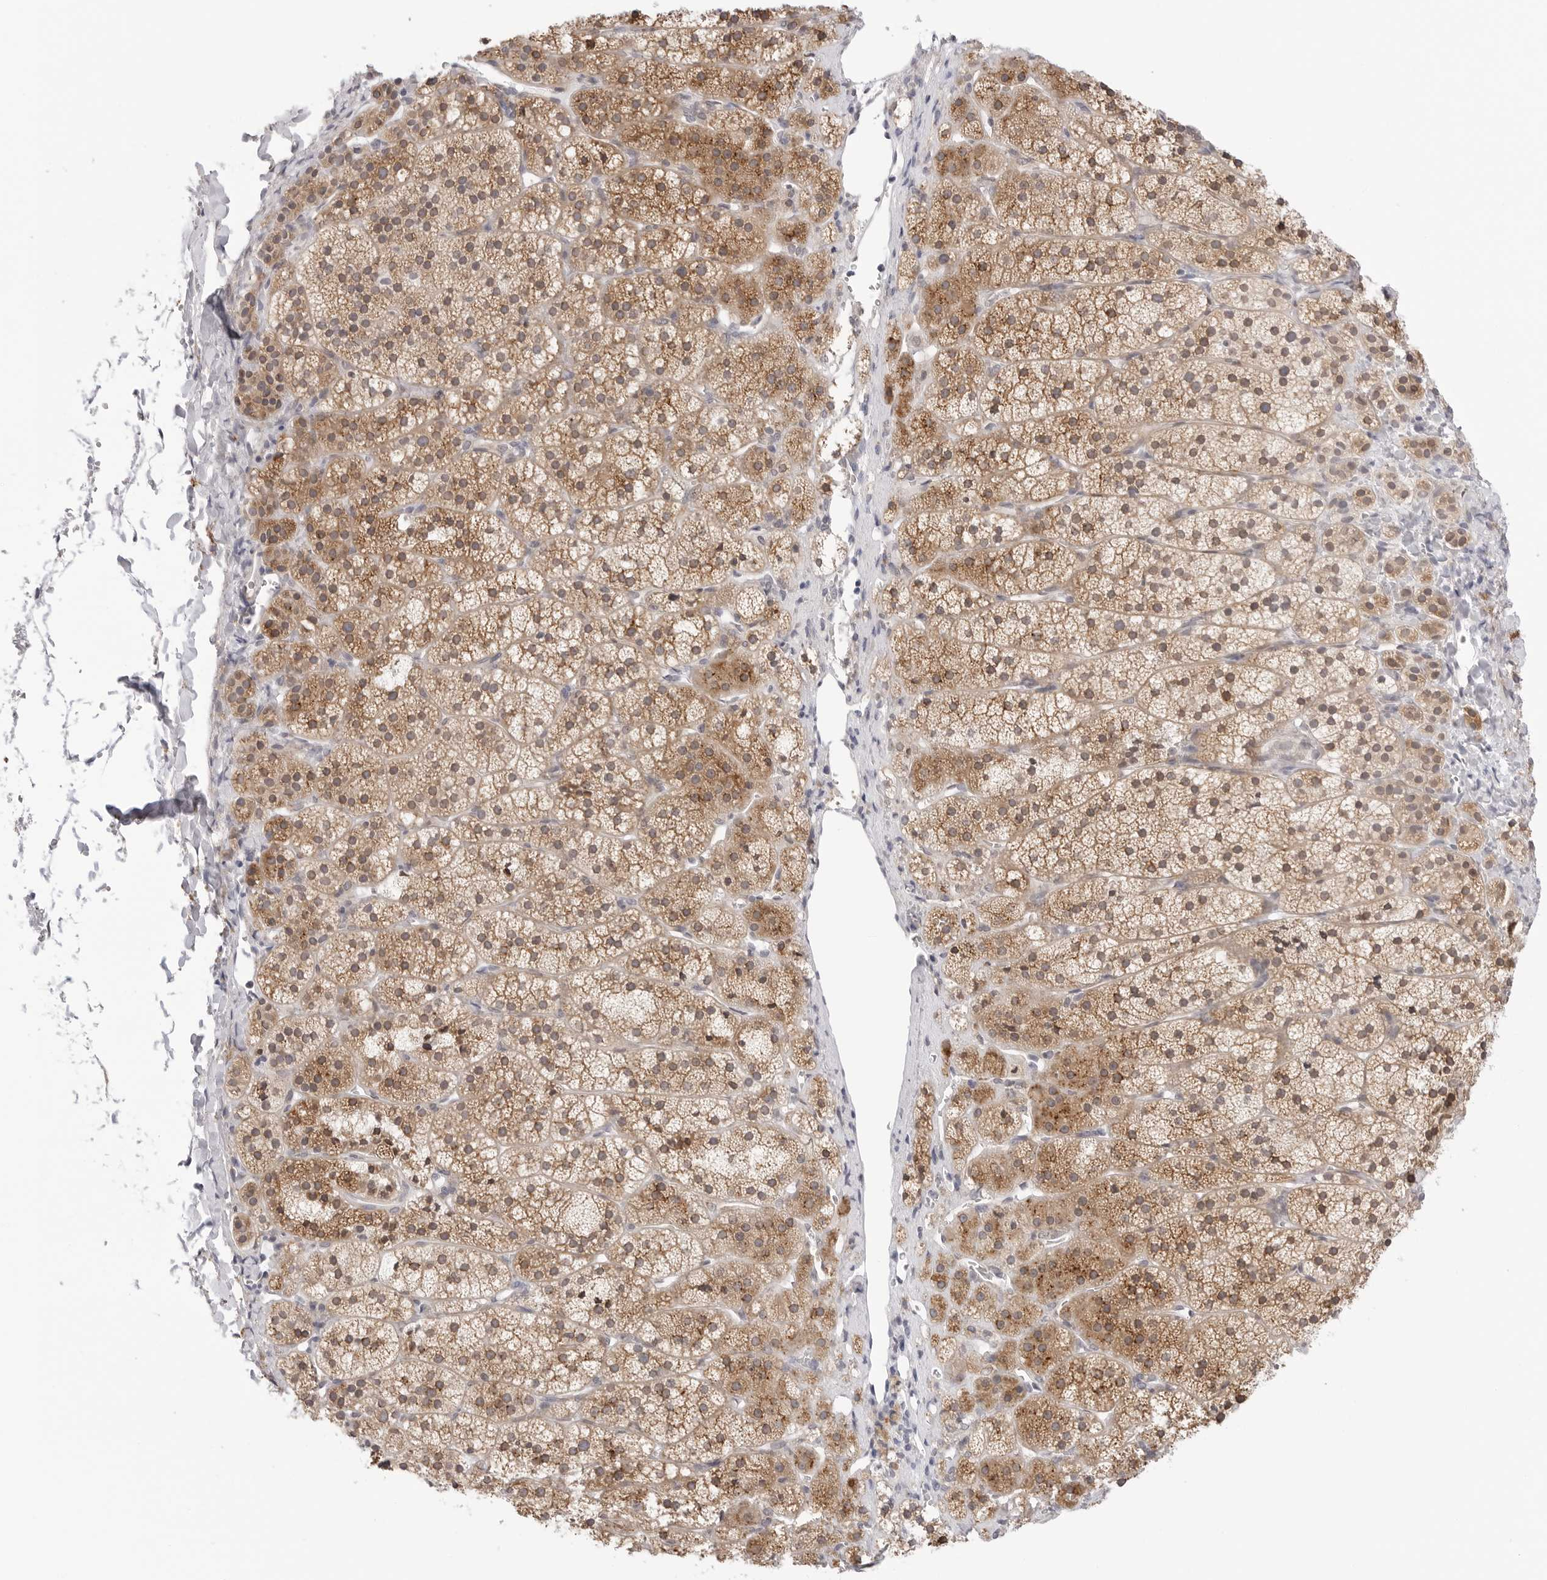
{"staining": {"intensity": "moderate", "quantity": ">75%", "location": "cytoplasmic/membranous"}, "tissue": "adrenal gland", "cell_type": "Glandular cells", "image_type": "normal", "snomed": [{"axis": "morphology", "description": "Normal tissue, NOS"}, {"axis": "topography", "description": "Adrenal gland"}], "caption": "Protein staining demonstrates moderate cytoplasmic/membranous staining in approximately >75% of glandular cells in benign adrenal gland.", "gene": "RPN1", "patient": {"sex": "female", "age": 44}}